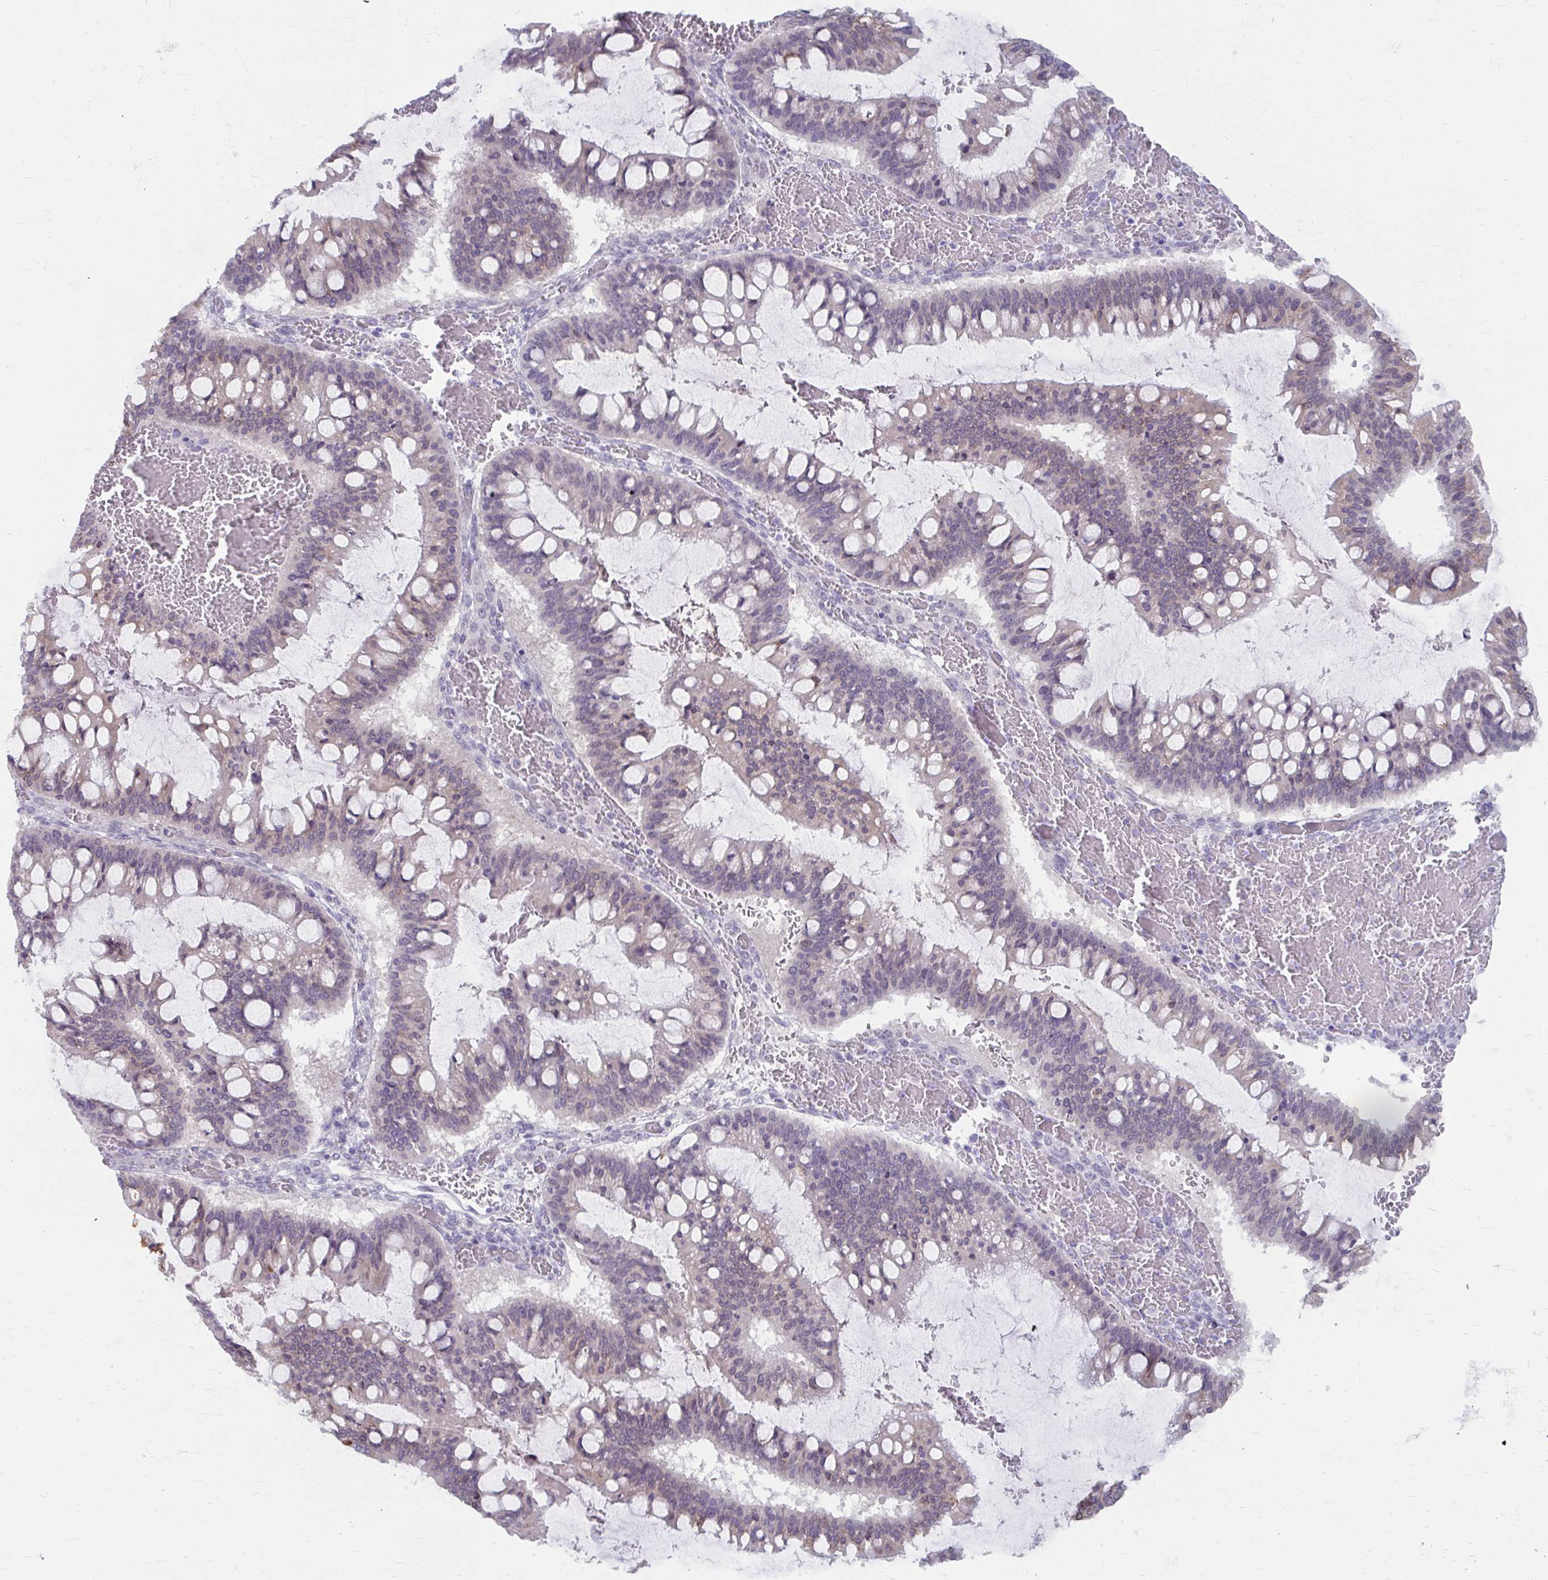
{"staining": {"intensity": "weak", "quantity": "<25%", "location": "cytoplasmic/membranous"}, "tissue": "ovarian cancer", "cell_type": "Tumor cells", "image_type": "cancer", "snomed": [{"axis": "morphology", "description": "Cystadenocarcinoma, mucinous, NOS"}, {"axis": "topography", "description": "Ovary"}], "caption": "The histopathology image exhibits no staining of tumor cells in mucinous cystadenocarcinoma (ovarian).", "gene": "UGT3A2", "patient": {"sex": "female", "age": 73}}